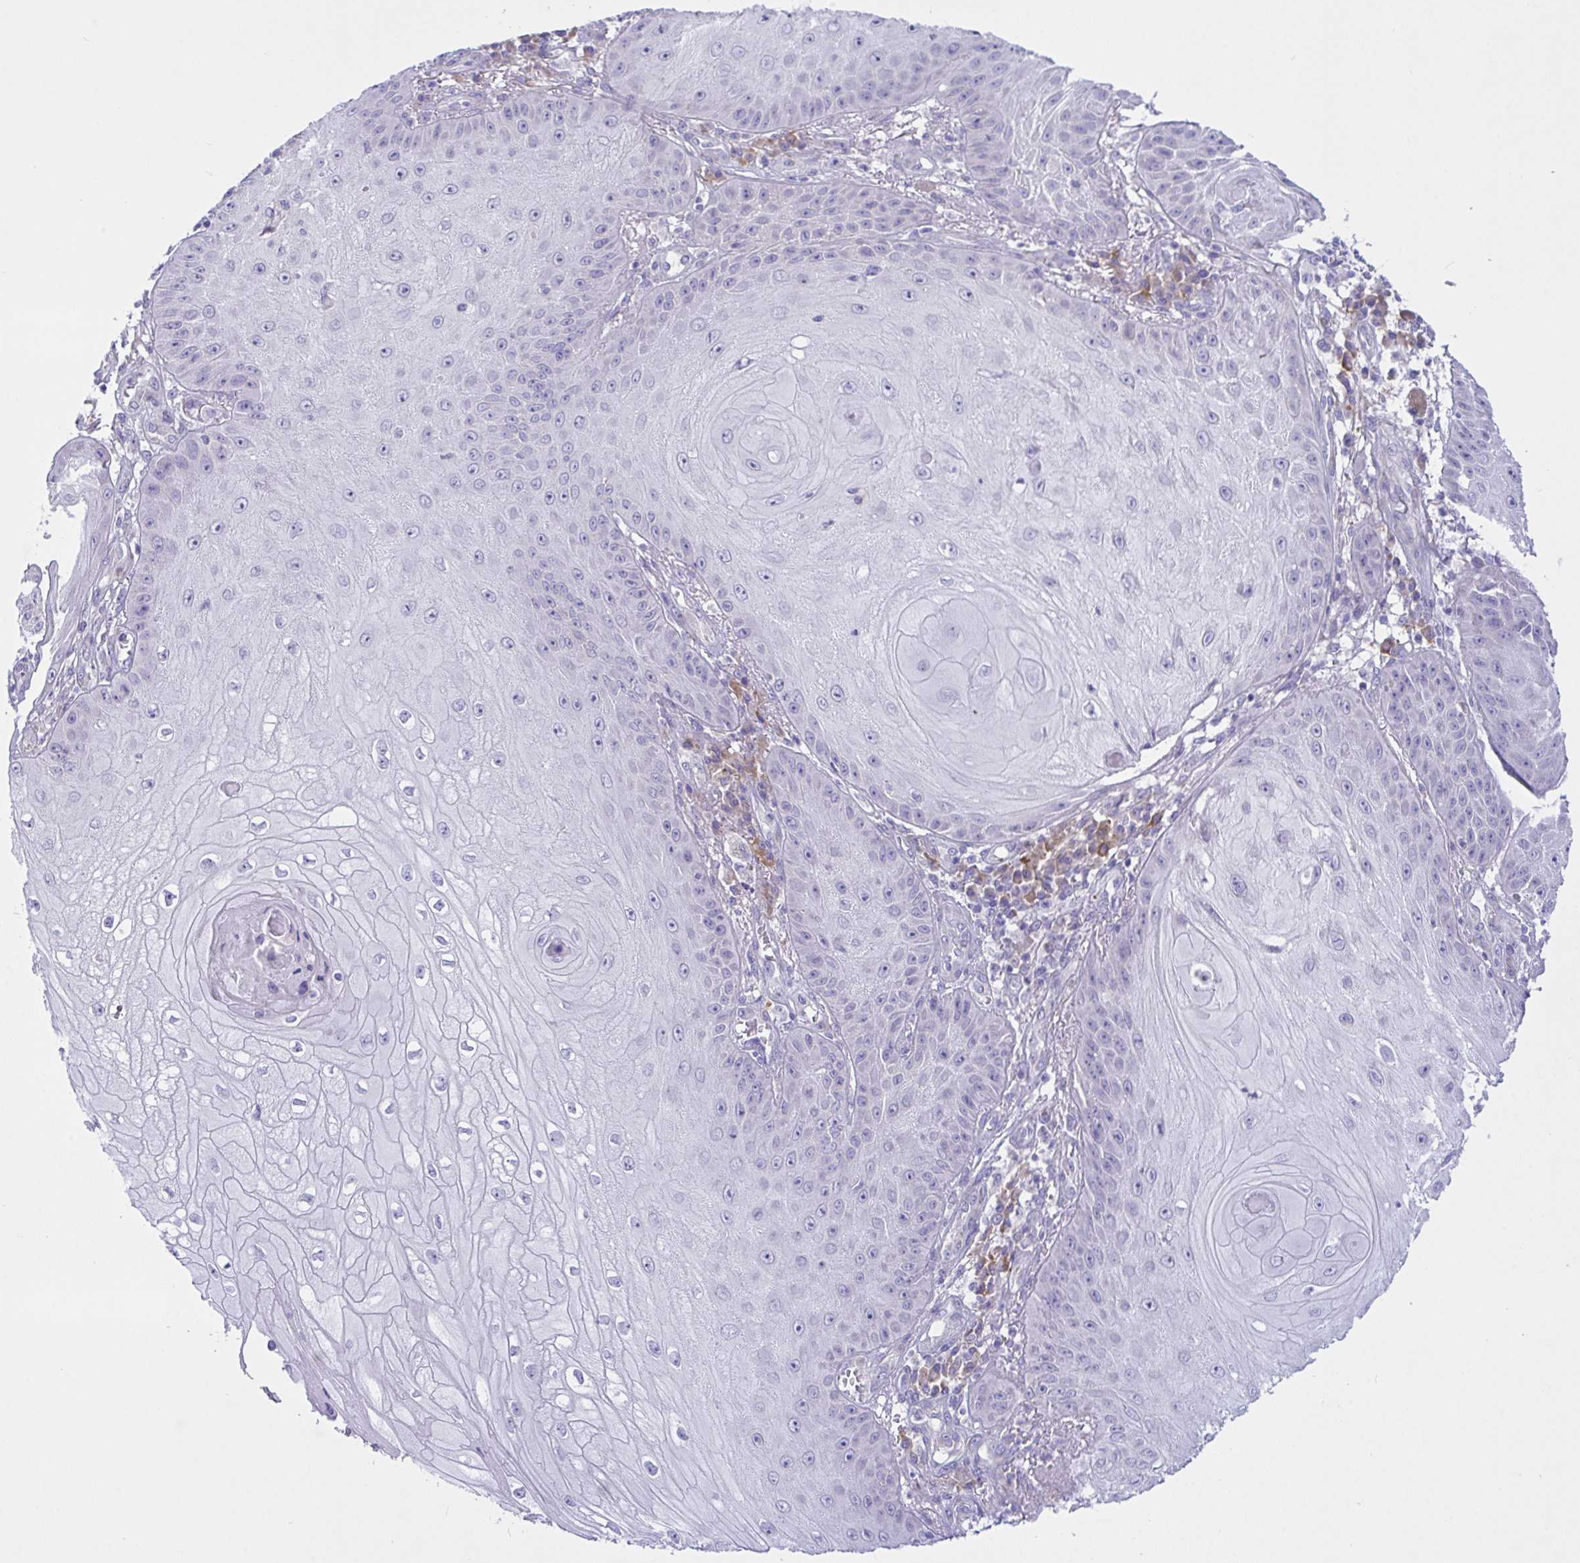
{"staining": {"intensity": "negative", "quantity": "none", "location": "none"}, "tissue": "skin cancer", "cell_type": "Tumor cells", "image_type": "cancer", "snomed": [{"axis": "morphology", "description": "Squamous cell carcinoma, NOS"}, {"axis": "topography", "description": "Skin"}], "caption": "The IHC histopathology image has no significant positivity in tumor cells of skin squamous cell carcinoma tissue.", "gene": "FAM86B1", "patient": {"sex": "male", "age": 70}}